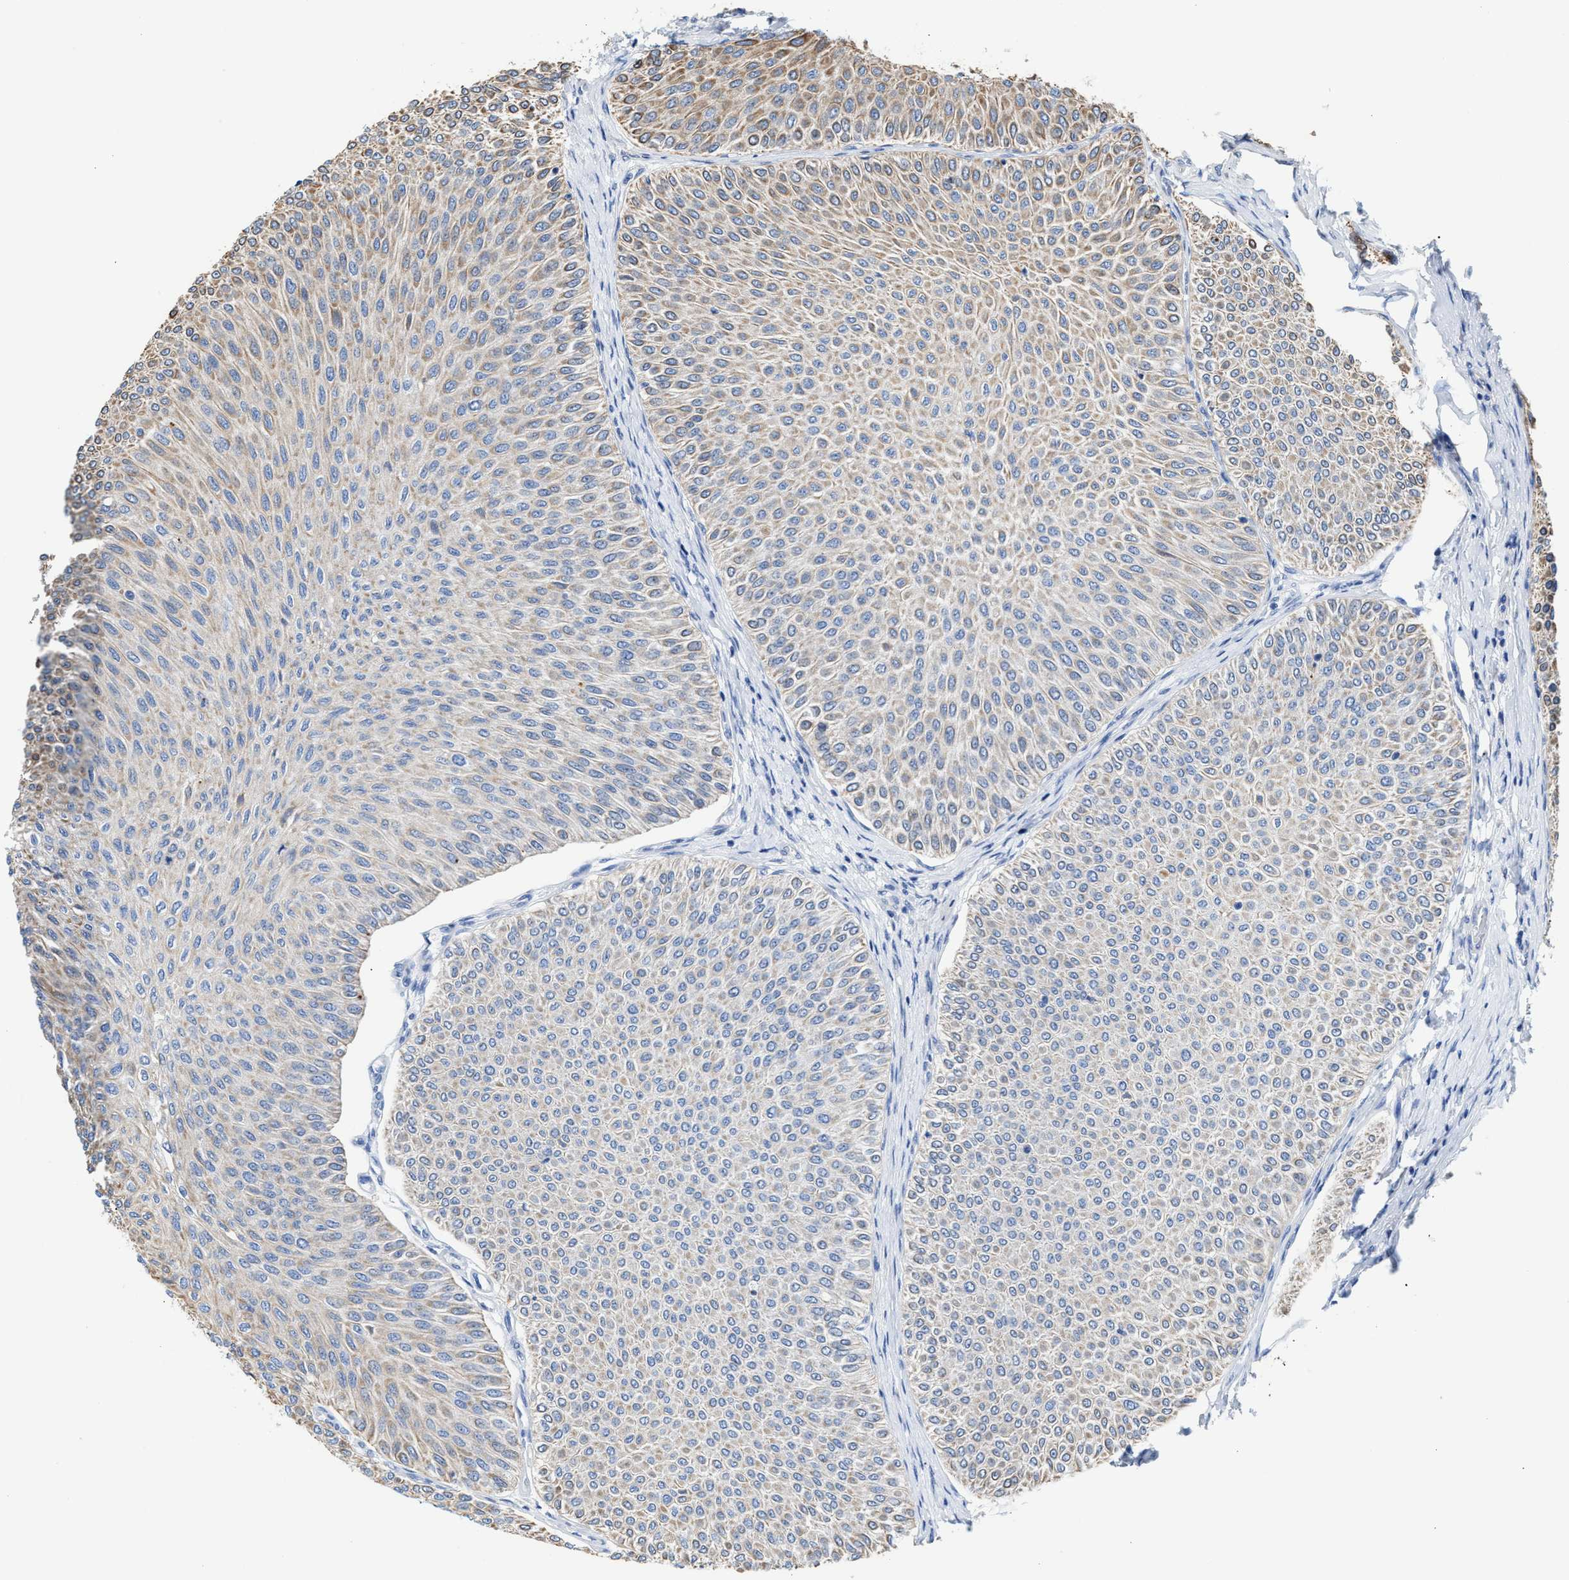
{"staining": {"intensity": "moderate", "quantity": "25%-75%", "location": "cytoplasmic/membranous"}, "tissue": "urothelial cancer", "cell_type": "Tumor cells", "image_type": "cancer", "snomed": [{"axis": "morphology", "description": "Urothelial carcinoma, Low grade"}, {"axis": "topography", "description": "Urinary bladder"}], "caption": "About 25%-75% of tumor cells in human low-grade urothelial carcinoma reveal moderate cytoplasmic/membranous protein expression as visualized by brown immunohistochemical staining.", "gene": "JAG1", "patient": {"sex": "male", "age": 78}}